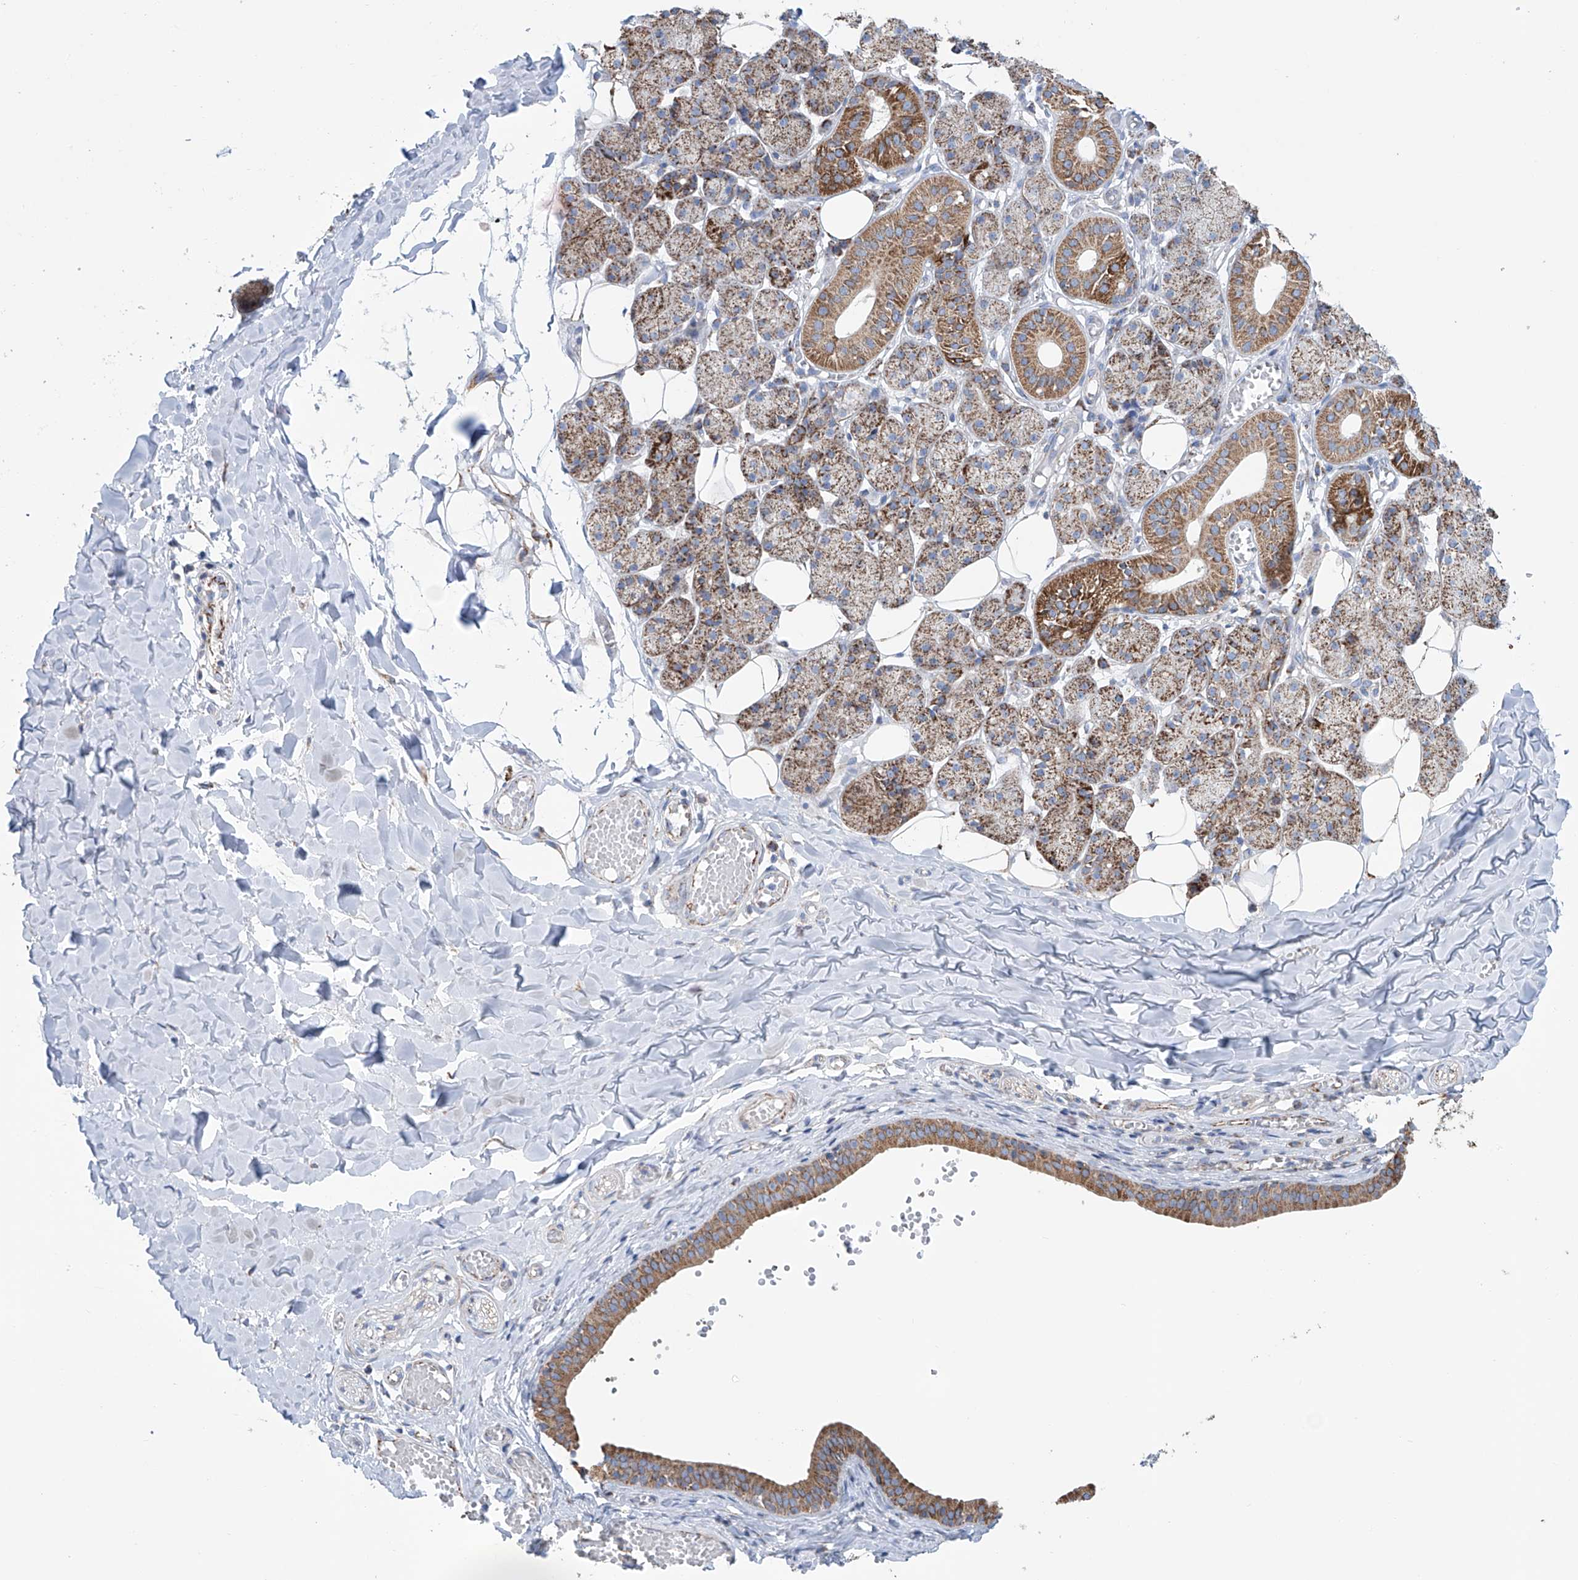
{"staining": {"intensity": "strong", "quantity": ">75%", "location": "cytoplasmic/membranous"}, "tissue": "salivary gland", "cell_type": "Glandular cells", "image_type": "normal", "snomed": [{"axis": "morphology", "description": "Normal tissue, NOS"}, {"axis": "topography", "description": "Salivary gland"}], "caption": "This image demonstrates immunohistochemistry (IHC) staining of normal salivary gland, with high strong cytoplasmic/membranous positivity in about >75% of glandular cells.", "gene": "ALDH6A1", "patient": {"sex": "female", "age": 33}}